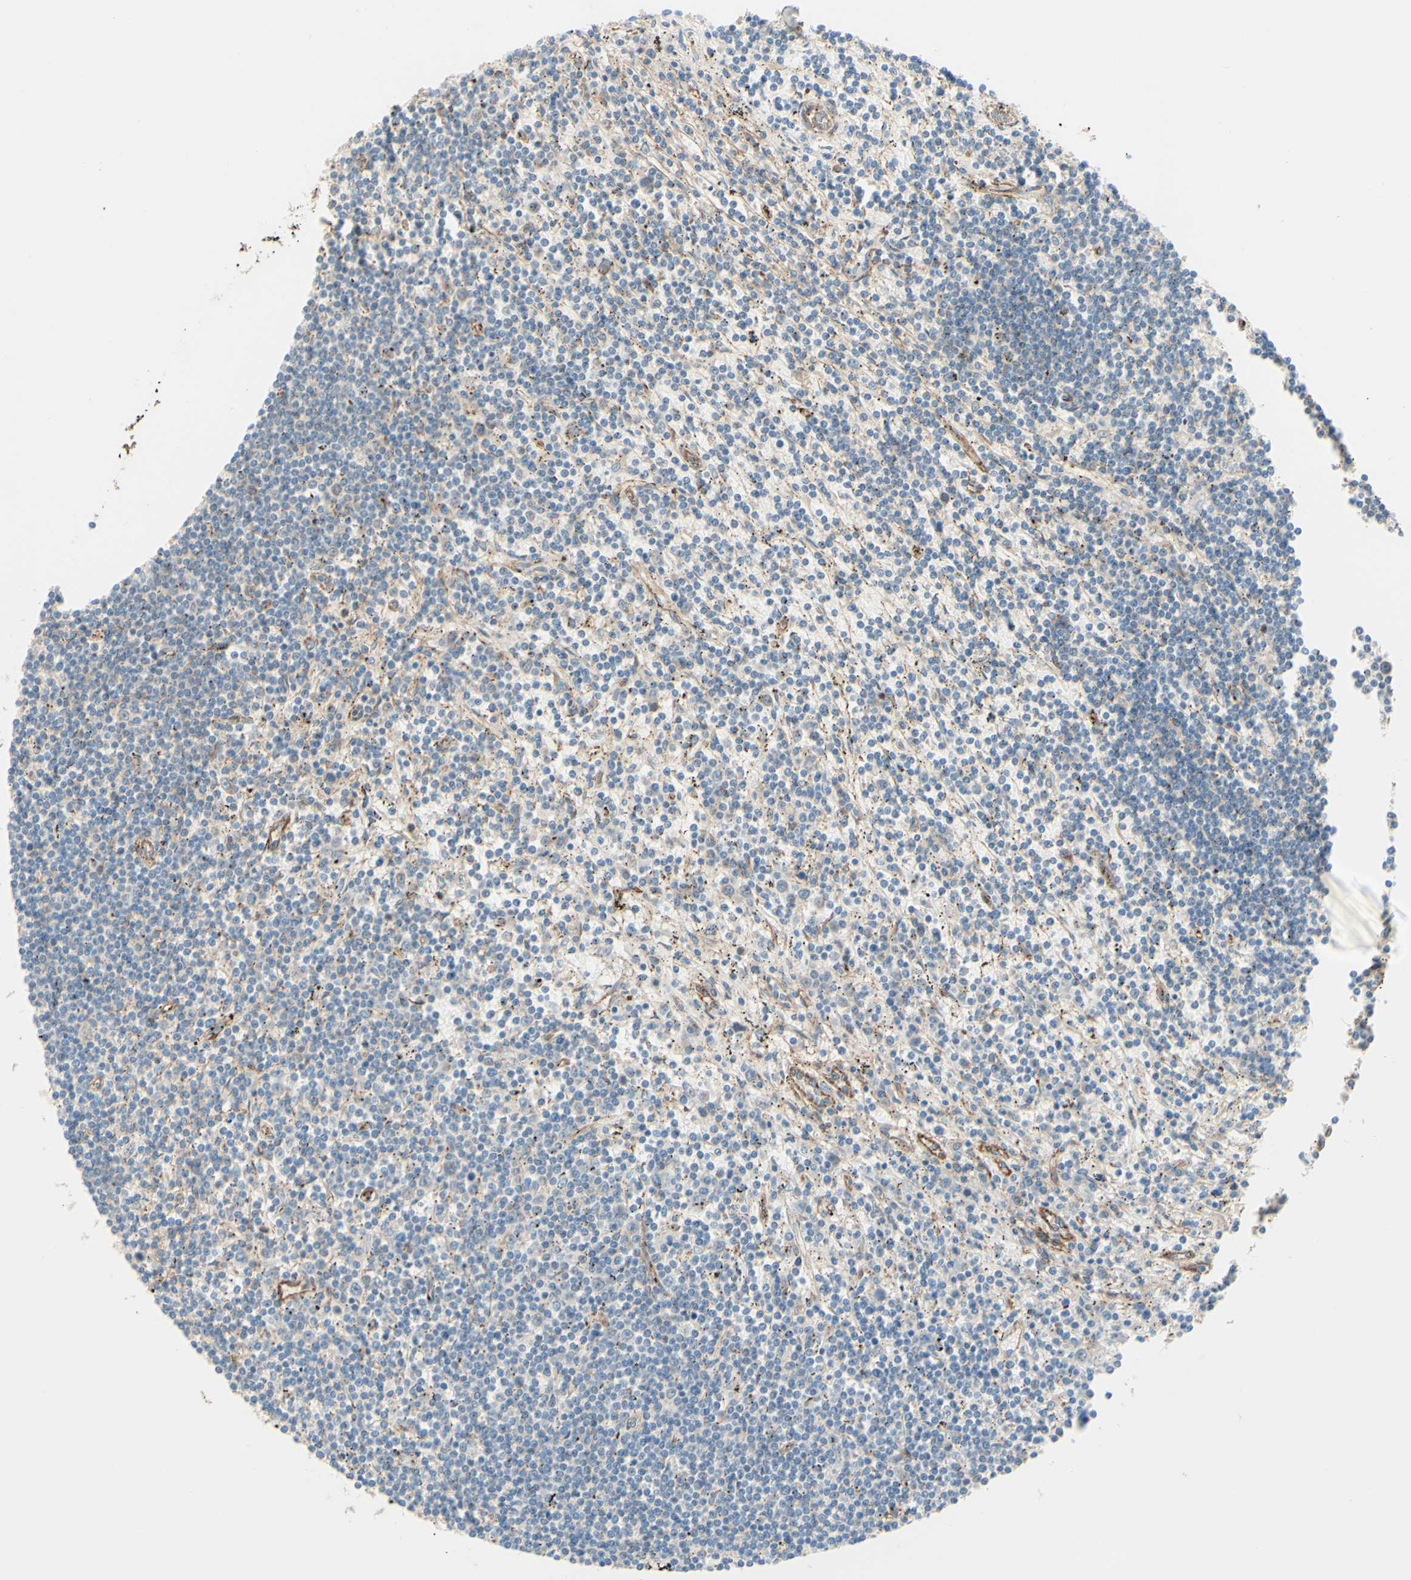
{"staining": {"intensity": "weak", "quantity": "<25%", "location": "cytoplasmic/membranous"}, "tissue": "lymphoma", "cell_type": "Tumor cells", "image_type": "cancer", "snomed": [{"axis": "morphology", "description": "Malignant lymphoma, non-Hodgkin's type, Low grade"}, {"axis": "topography", "description": "Spleen"}], "caption": "A high-resolution image shows immunohistochemistry staining of lymphoma, which exhibits no significant positivity in tumor cells.", "gene": "ENDOD1", "patient": {"sex": "male", "age": 76}}